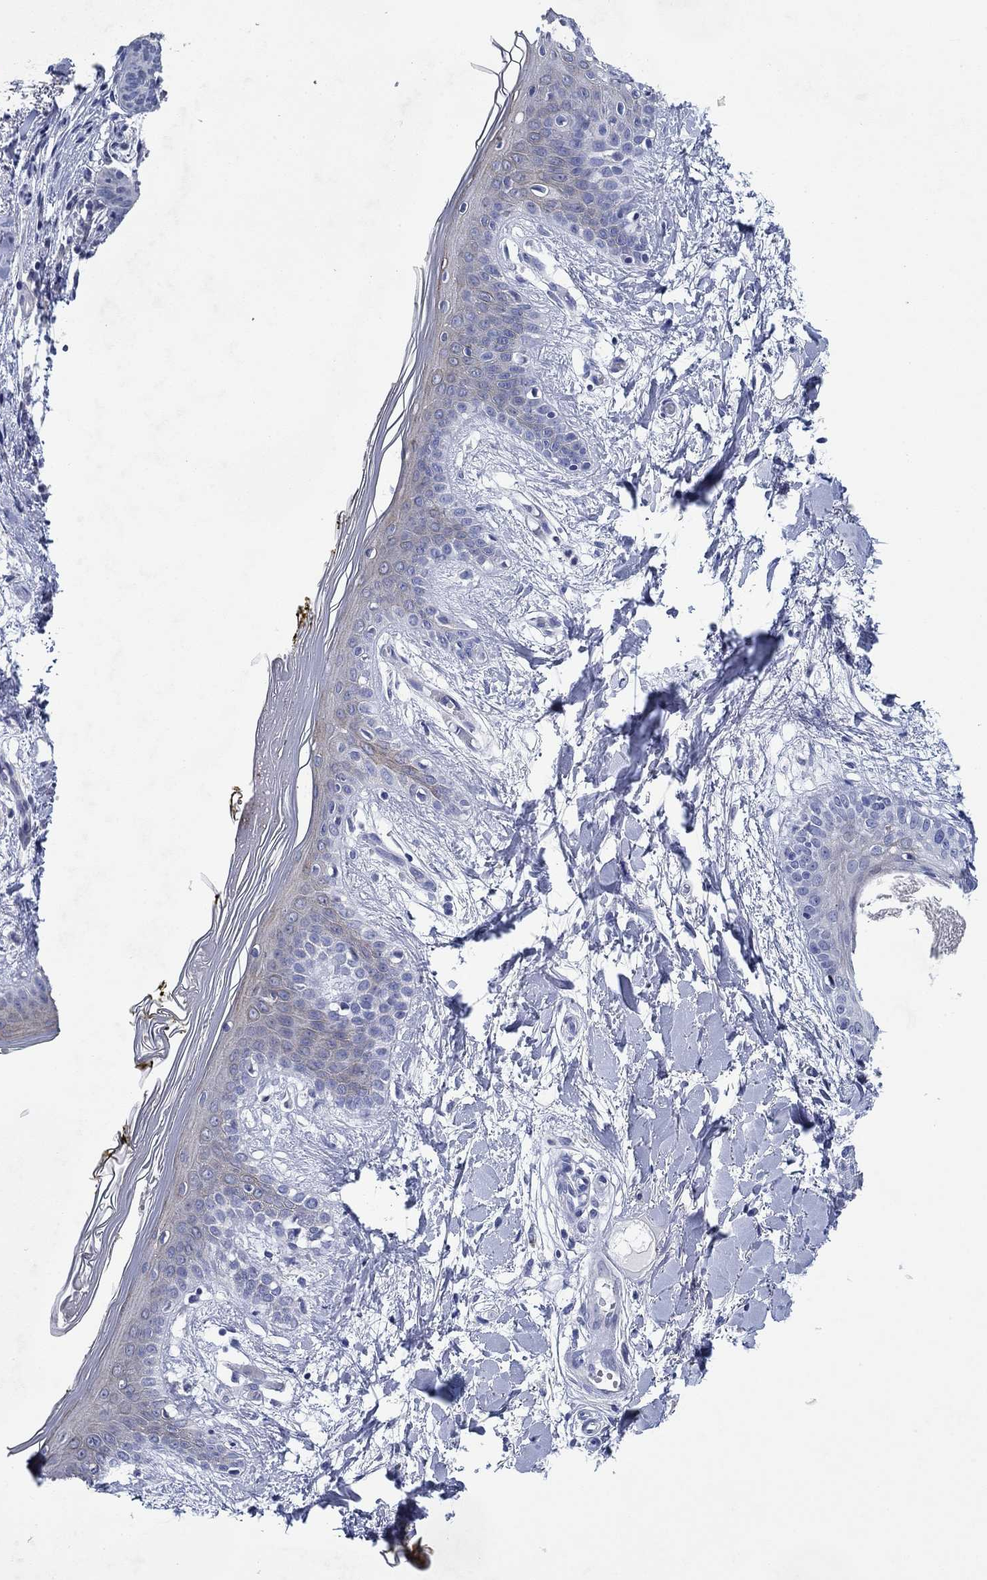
{"staining": {"intensity": "negative", "quantity": "none", "location": "none"}, "tissue": "skin", "cell_type": "Fibroblasts", "image_type": "normal", "snomed": [{"axis": "morphology", "description": "Normal tissue, NOS"}, {"axis": "topography", "description": "Skin"}], "caption": "This is an IHC photomicrograph of unremarkable skin. There is no staining in fibroblasts.", "gene": "HDC", "patient": {"sex": "female", "age": 34}}